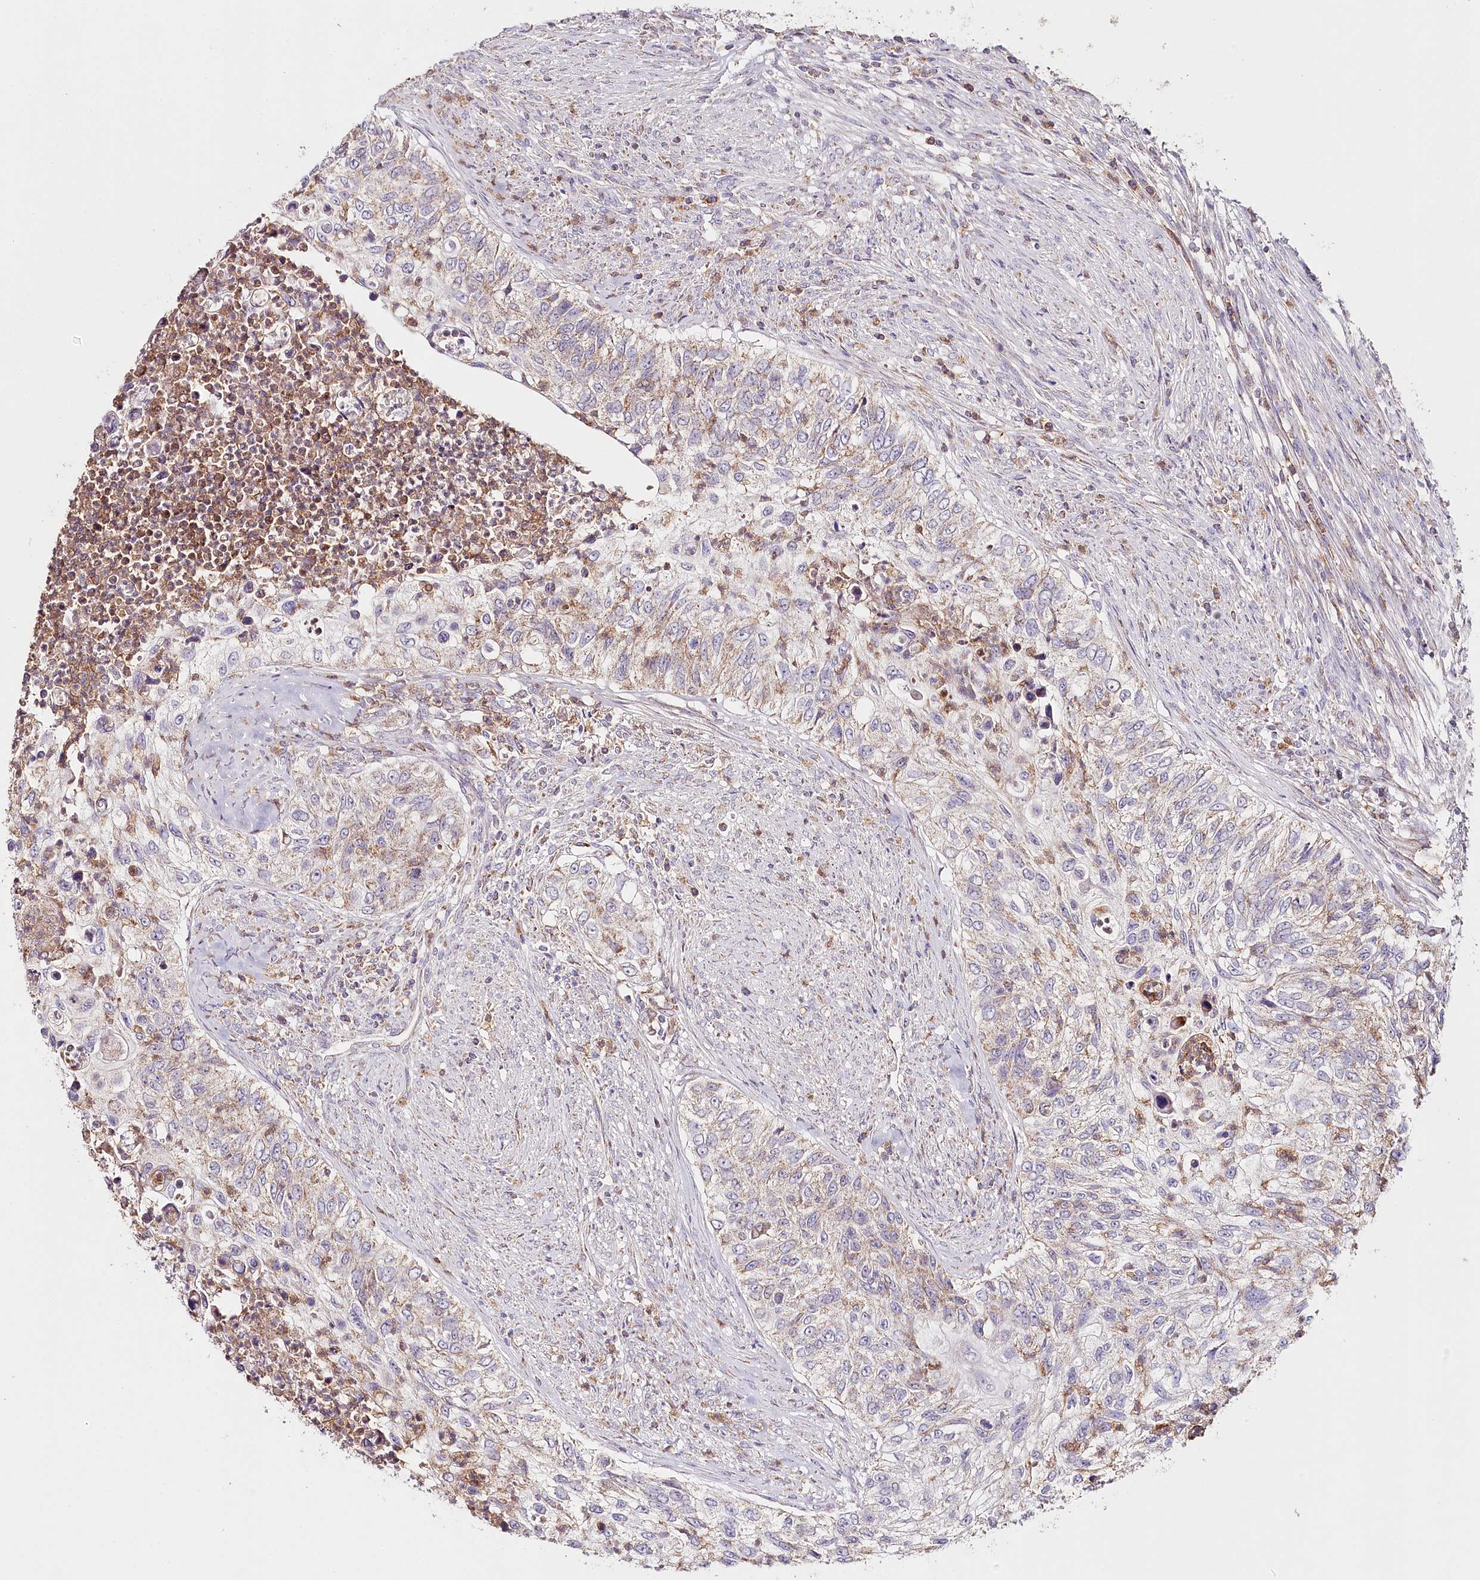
{"staining": {"intensity": "weak", "quantity": "25%-75%", "location": "cytoplasmic/membranous"}, "tissue": "urothelial cancer", "cell_type": "Tumor cells", "image_type": "cancer", "snomed": [{"axis": "morphology", "description": "Urothelial carcinoma, High grade"}, {"axis": "topography", "description": "Urinary bladder"}], "caption": "Immunohistochemical staining of urothelial cancer displays weak cytoplasmic/membranous protein positivity in approximately 25%-75% of tumor cells. Ihc stains the protein of interest in brown and the nuclei are stained blue.", "gene": "MMP25", "patient": {"sex": "female", "age": 60}}